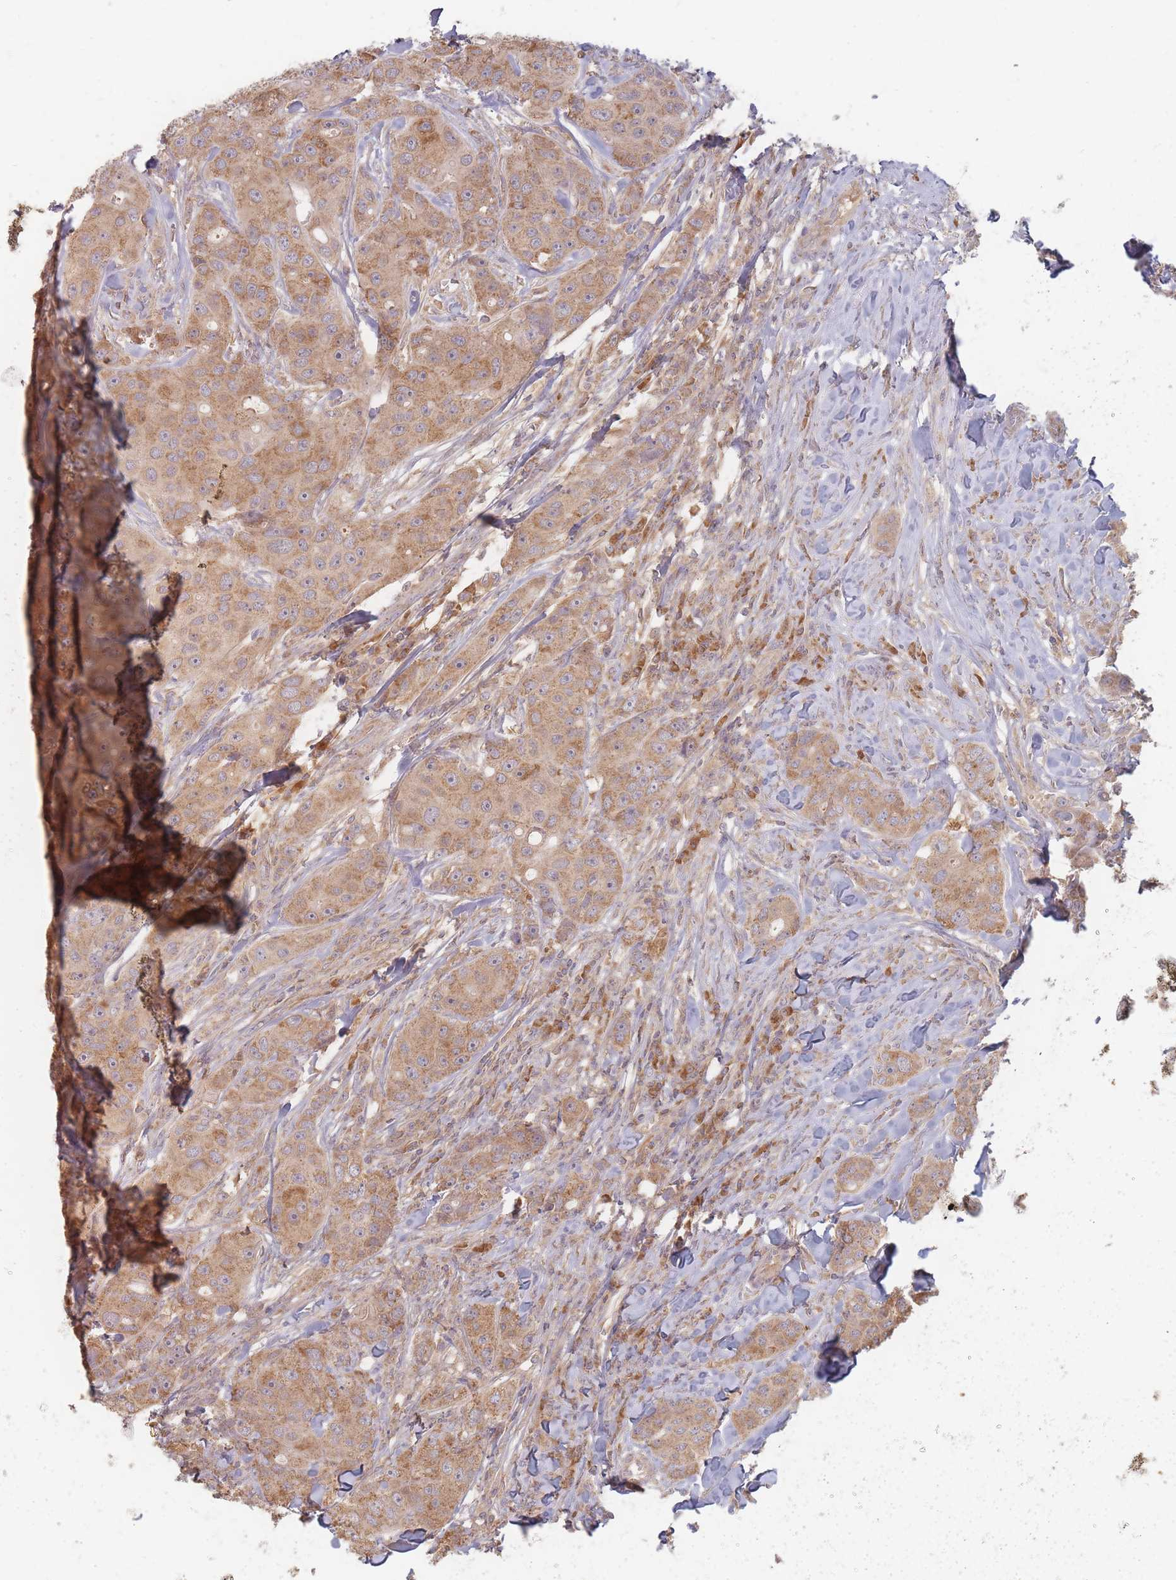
{"staining": {"intensity": "moderate", "quantity": ">75%", "location": "cytoplasmic/membranous"}, "tissue": "breast cancer", "cell_type": "Tumor cells", "image_type": "cancer", "snomed": [{"axis": "morphology", "description": "Duct carcinoma"}, {"axis": "topography", "description": "Breast"}], "caption": "Breast cancer stained with a protein marker displays moderate staining in tumor cells.", "gene": "SLC35F3", "patient": {"sex": "female", "age": 43}}